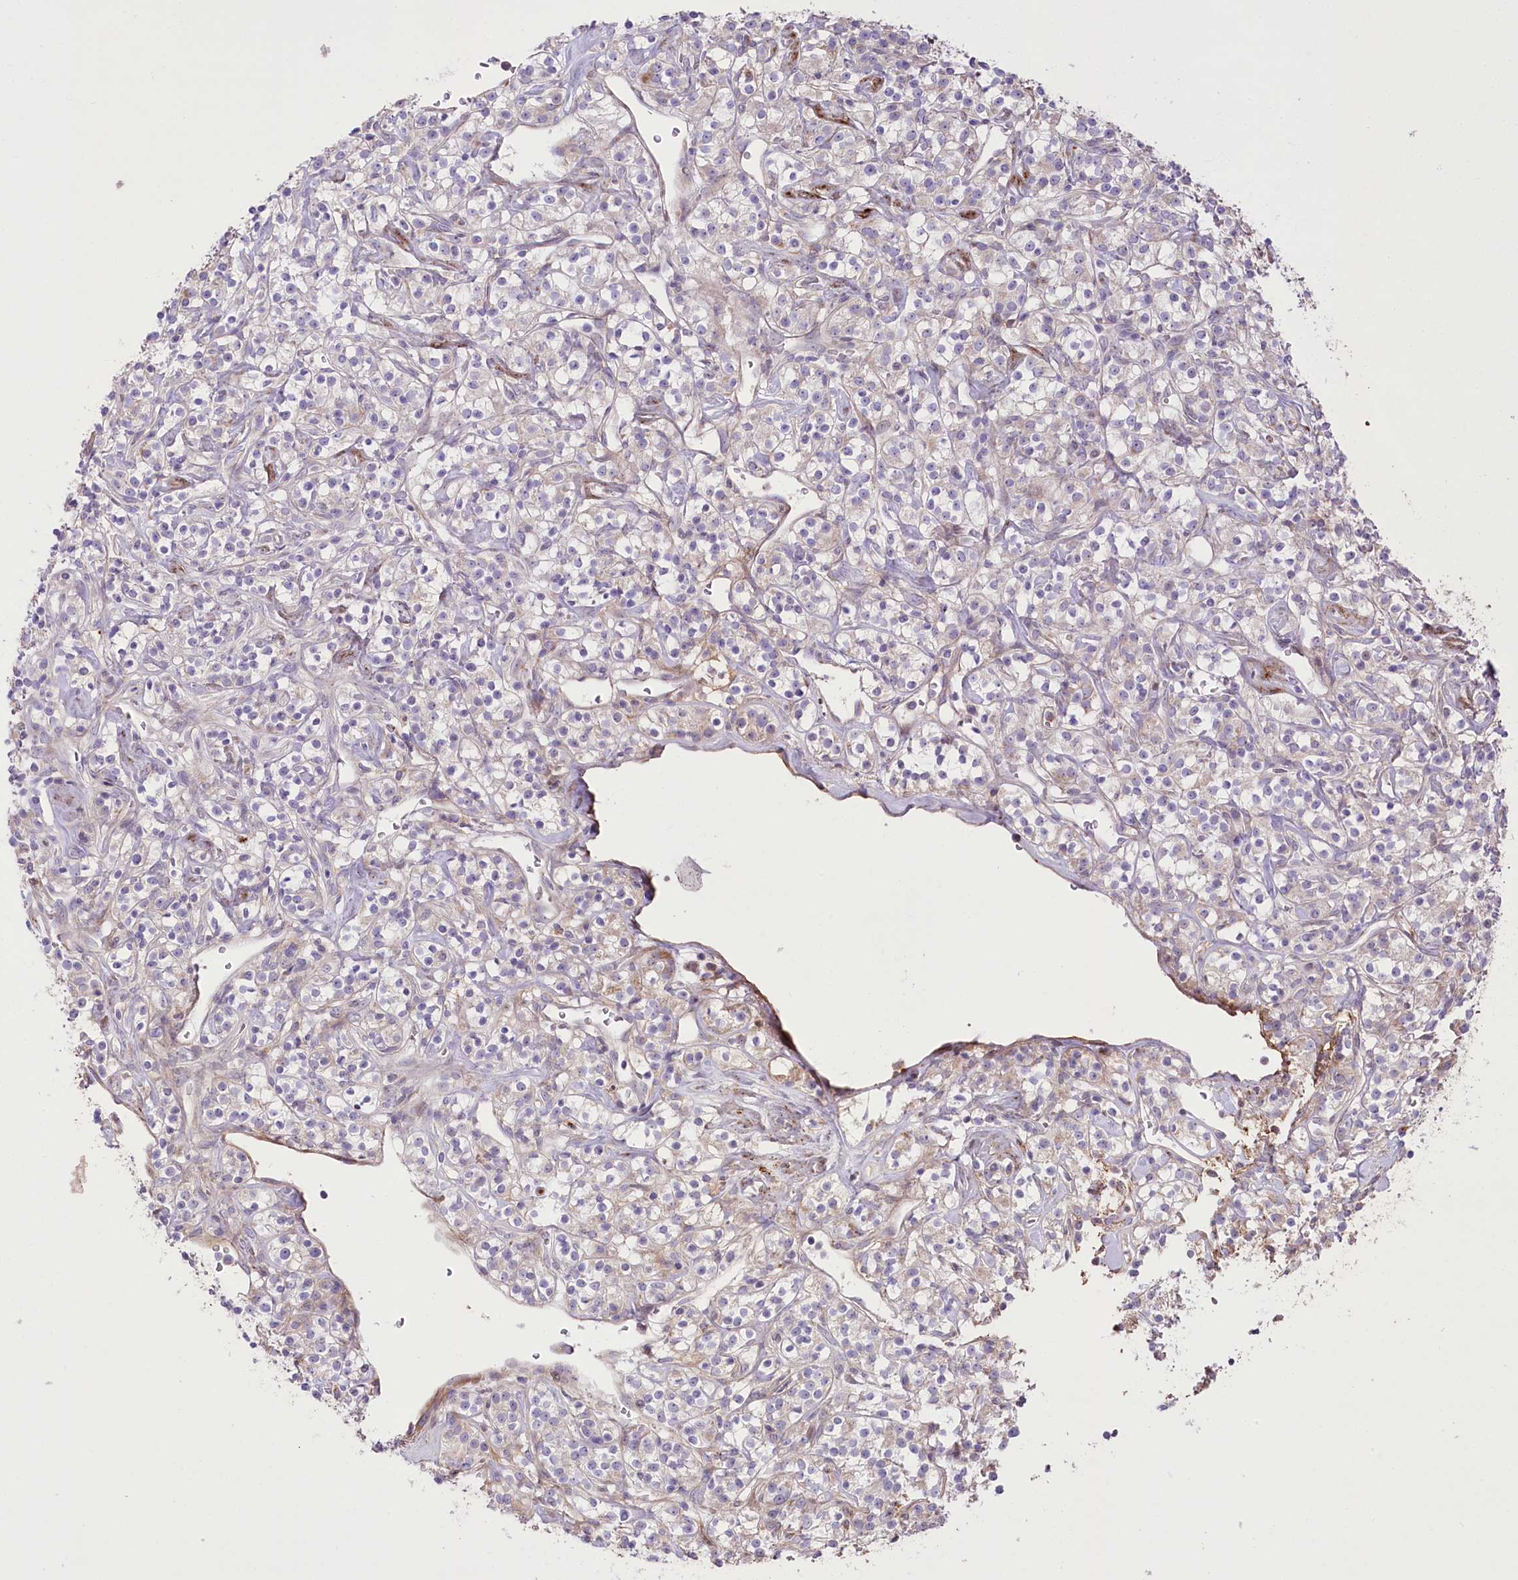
{"staining": {"intensity": "weak", "quantity": "<25%", "location": "cytoplasmic/membranous"}, "tissue": "renal cancer", "cell_type": "Tumor cells", "image_type": "cancer", "snomed": [{"axis": "morphology", "description": "Adenocarcinoma, NOS"}, {"axis": "topography", "description": "Kidney"}], "caption": "Tumor cells are negative for brown protein staining in renal adenocarcinoma.", "gene": "RNF24", "patient": {"sex": "male", "age": 77}}